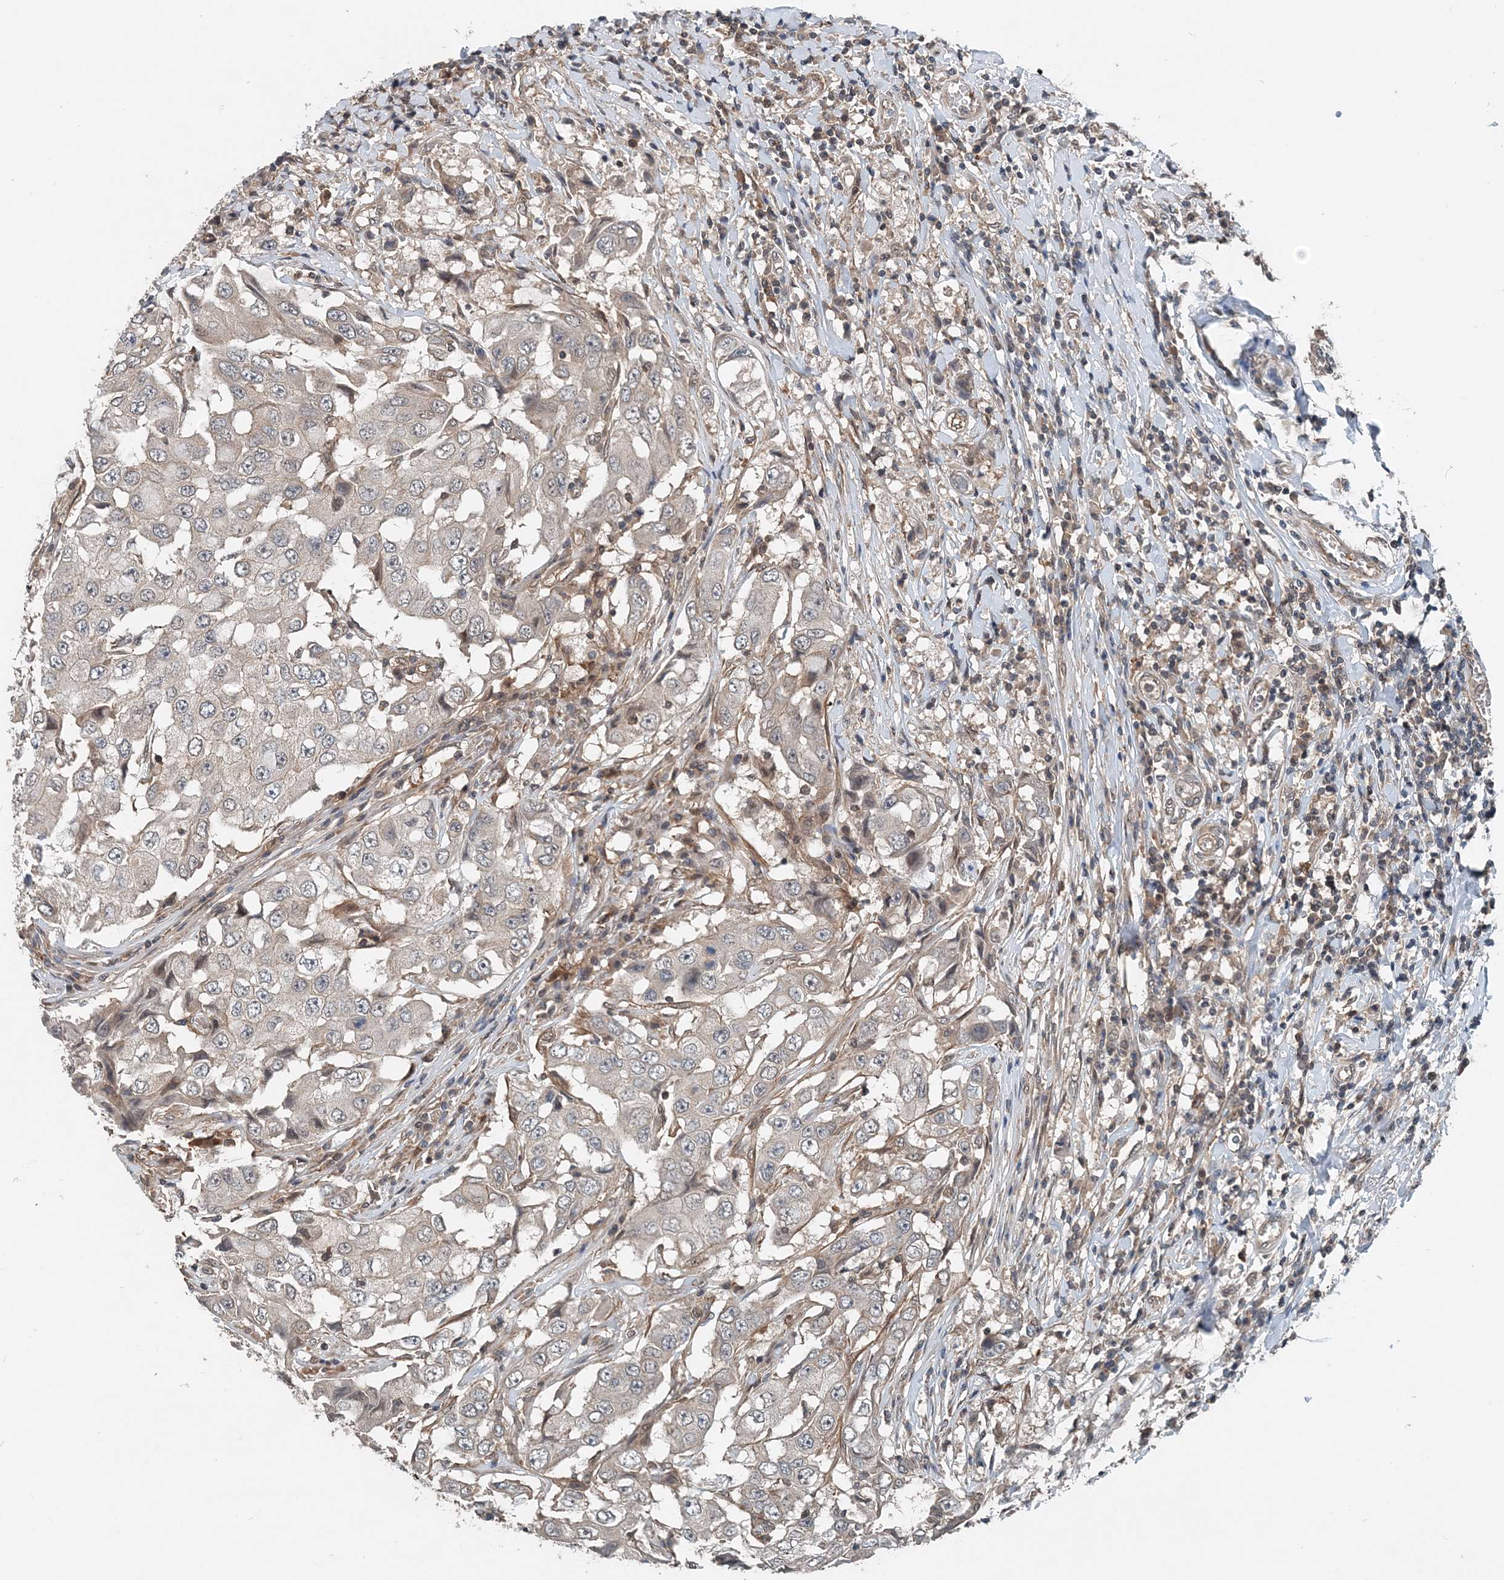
{"staining": {"intensity": "negative", "quantity": "none", "location": "none"}, "tissue": "breast cancer", "cell_type": "Tumor cells", "image_type": "cancer", "snomed": [{"axis": "morphology", "description": "Duct carcinoma"}, {"axis": "topography", "description": "Breast"}], "caption": "Photomicrograph shows no protein expression in tumor cells of breast cancer (intraductal carcinoma) tissue. (DAB immunohistochemistry (IHC) with hematoxylin counter stain).", "gene": "SMPD3", "patient": {"sex": "female", "age": 27}}